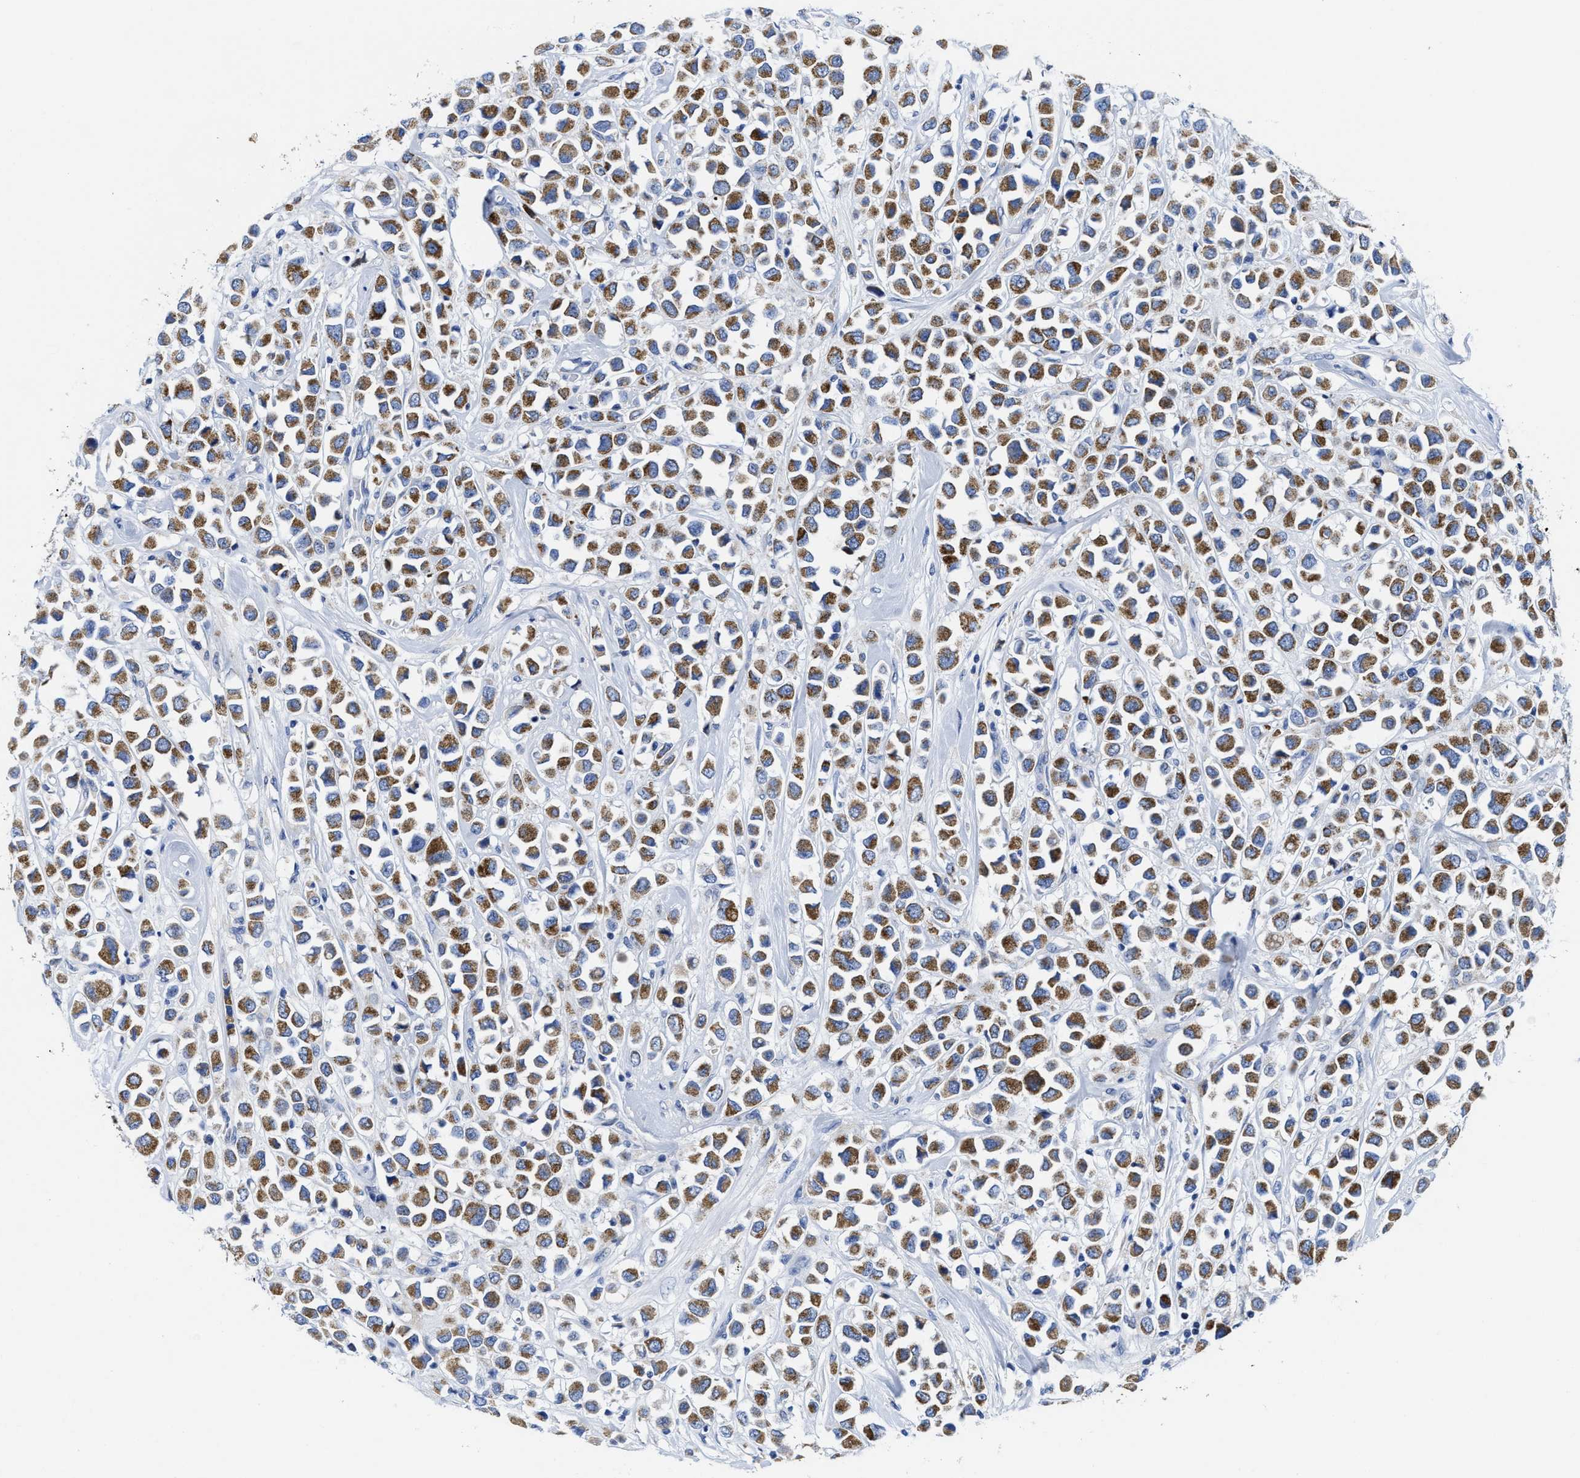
{"staining": {"intensity": "moderate", "quantity": ">75%", "location": "cytoplasmic/membranous"}, "tissue": "breast cancer", "cell_type": "Tumor cells", "image_type": "cancer", "snomed": [{"axis": "morphology", "description": "Duct carcinoma"}, {"axis": "topography", "description": "Breast"}], "caption": "A histopathology image showing moderate cytoplasmic/membranous staining in about >75% of tumor cells in breast infiltrating ductal carcinoma, as visualized by brown immunohistochemical staining.", "gene": "TBRG4", "patient": {"sex": "female", "age": 61}}